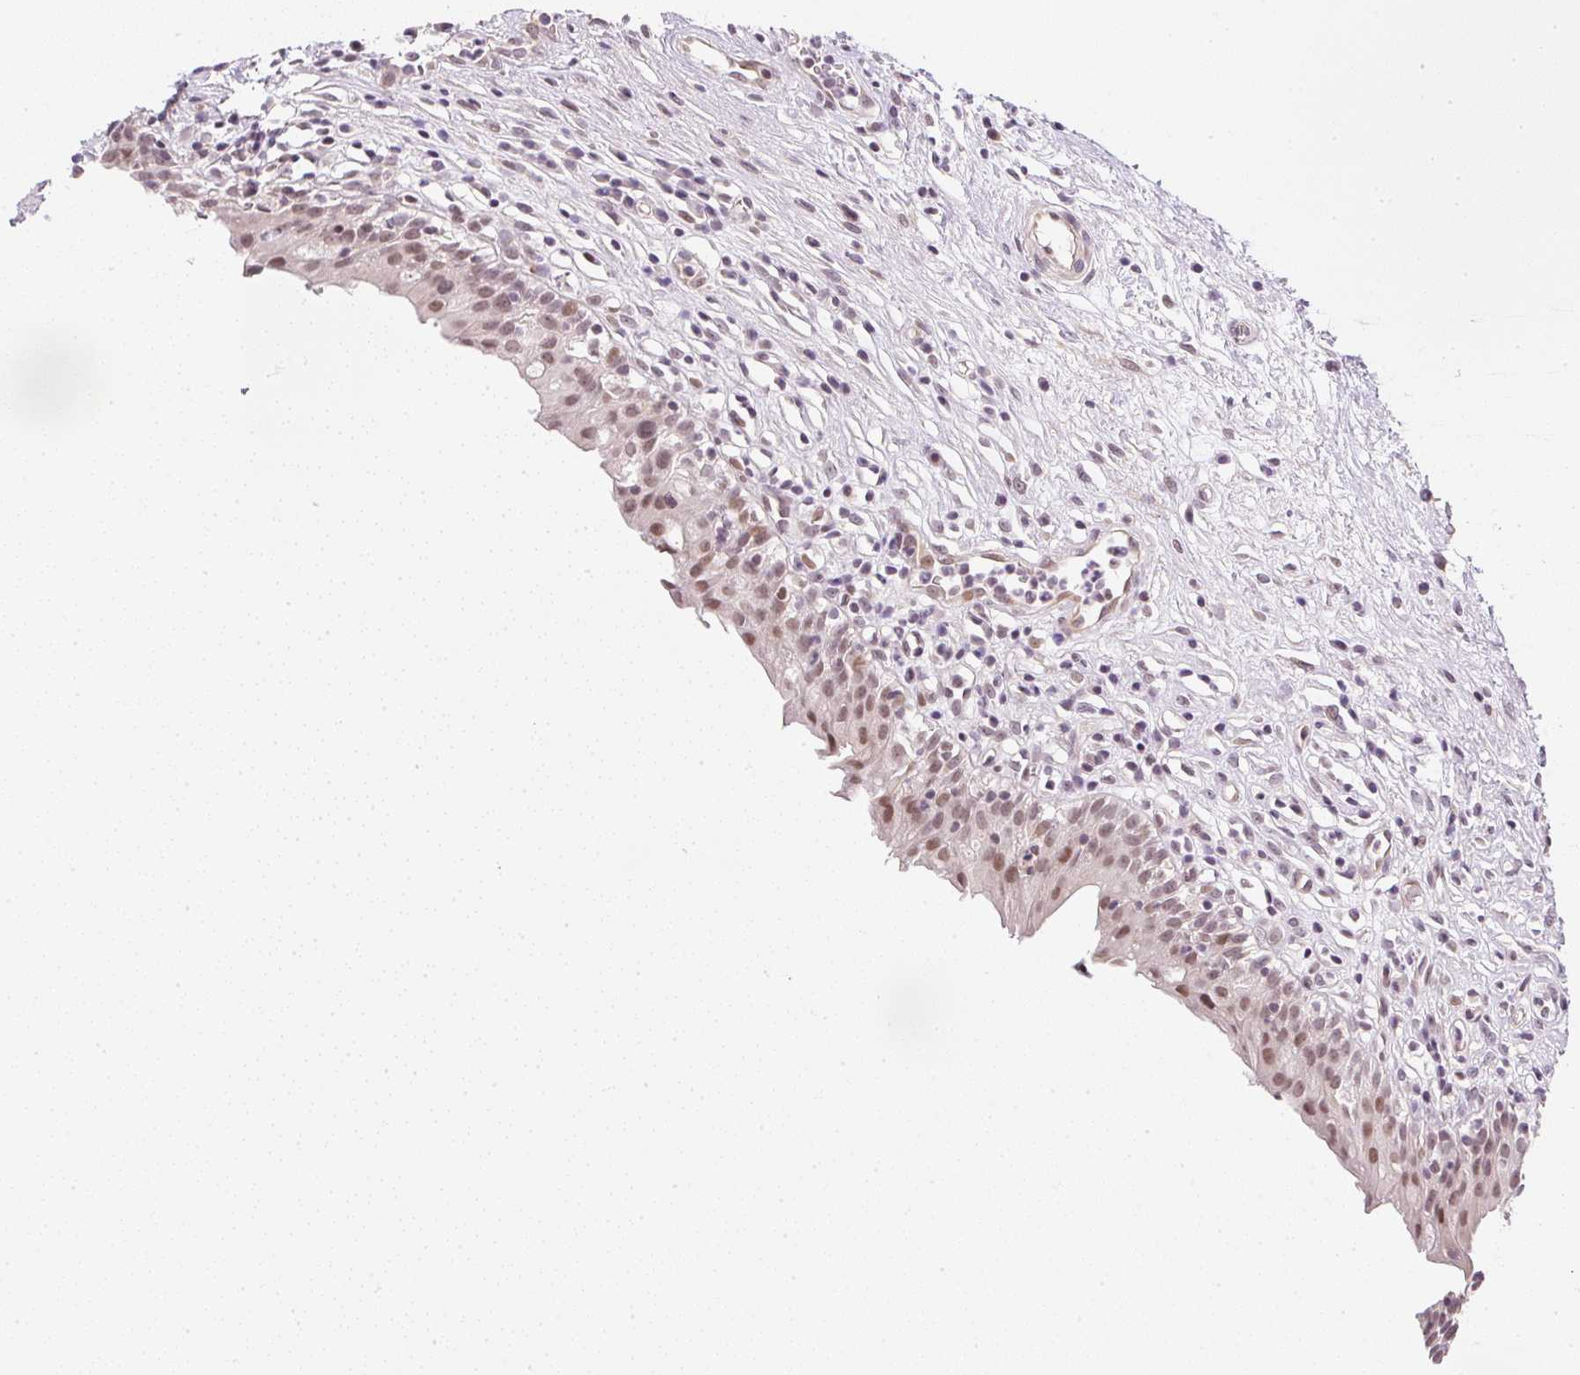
{"staining": {"intensity": "moderate", "quantity": ">75%", "location": "nuclear"}, "tissue": "urinary bladder", "cell_type": "Urothelial cells", "image_type": "normal", "snomed": [{"axis": "morphology", "description": "Normal tissue, NOS"}, {"axis": "morphology", "description": "Inflammation, NOS"}, {"axis": "topography", "description": "Urinary bladder"}], "caption": "Immunohistochemistry (IHC) histopathology image of benign human urinary bladder stained for a protein (brown), which displays medium levels of moderate nuclear staining in approximately >75% of urothelial cells.", "gene": "DPPA4", "patient": {"sex": "male", "age": 63}}